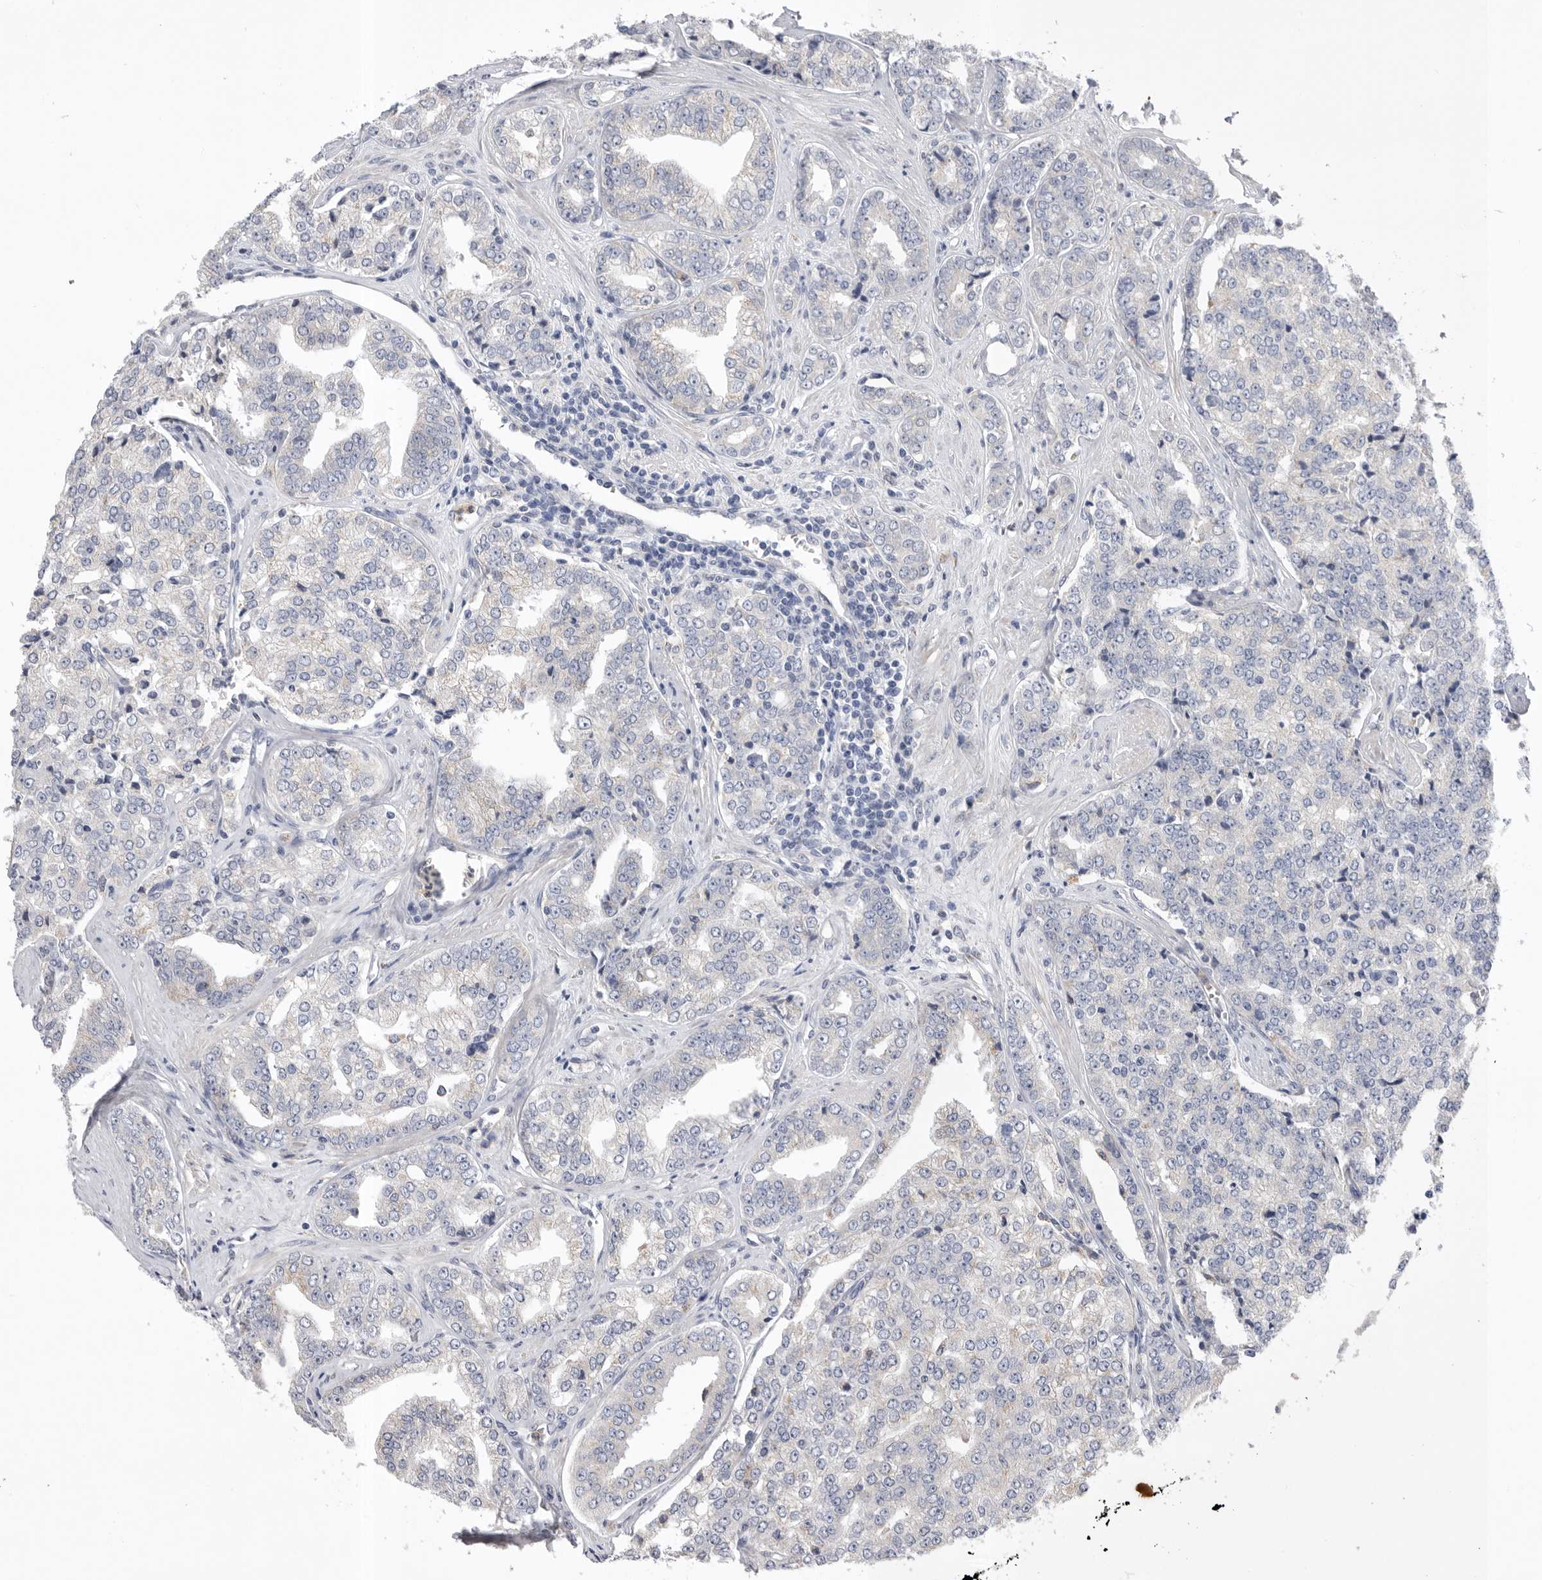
{"staining": {"intensity": "weak", "quantity": "<25%", "location": "cytoplasmic/membranous"}, "tissue": "prostate cancer", "cell_type": "Tumor cells", "image_type": "cancer", "snomed": [{"axis": "morphology", "description": "Adenocarcinoma, High grade"}, {"axis": "topography", "description": "Prostate"}], "caption": "Photomicrograph shows no protein expression in tumor cells of prostate high-grade adenocarcinoma tissue.", "gene": "CCDC126", "patient": {"sex": "male", "age": 71}}